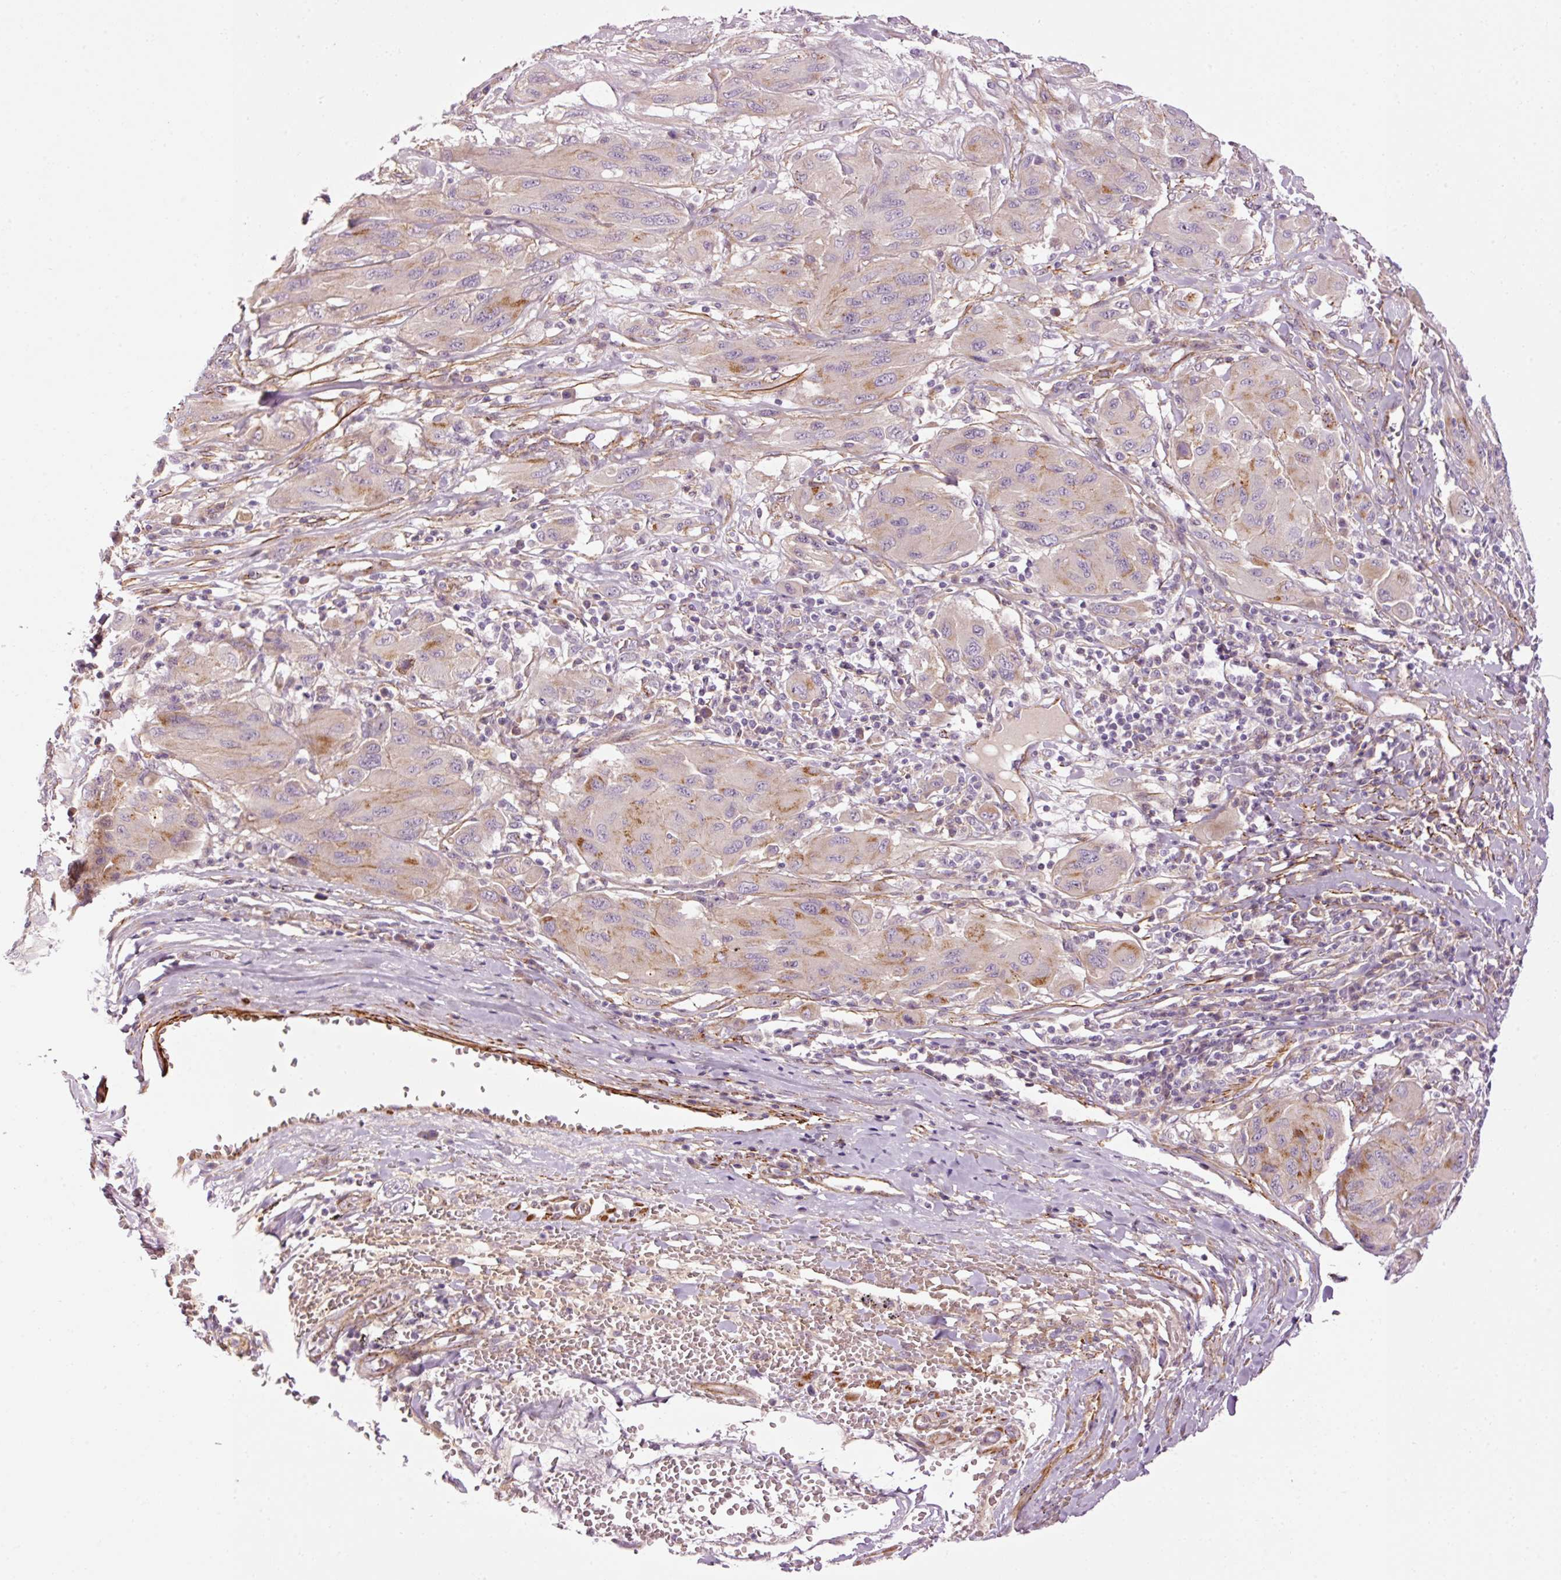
{"staining": {"intensity": "moderate", "quantity": "<25%", "location": "cytoplasmic/membranous"}, "tissue": "melanoma", "cell_type": "Tumor cells", "image_type": "cancer", "snomed": [{"axis": "morphology", "description": "Malignant melanoma, NOS"}, {"axis": "topography", "description": "Skin"}], "caption": "Melanoma stained with a brown dye demonstrates moderate cytoplasmic/membranous positive staining in approximately <25% of tumor cells.", "gene": "ANKRD20A1", "patient": {"sex": "female", "age": 91}}